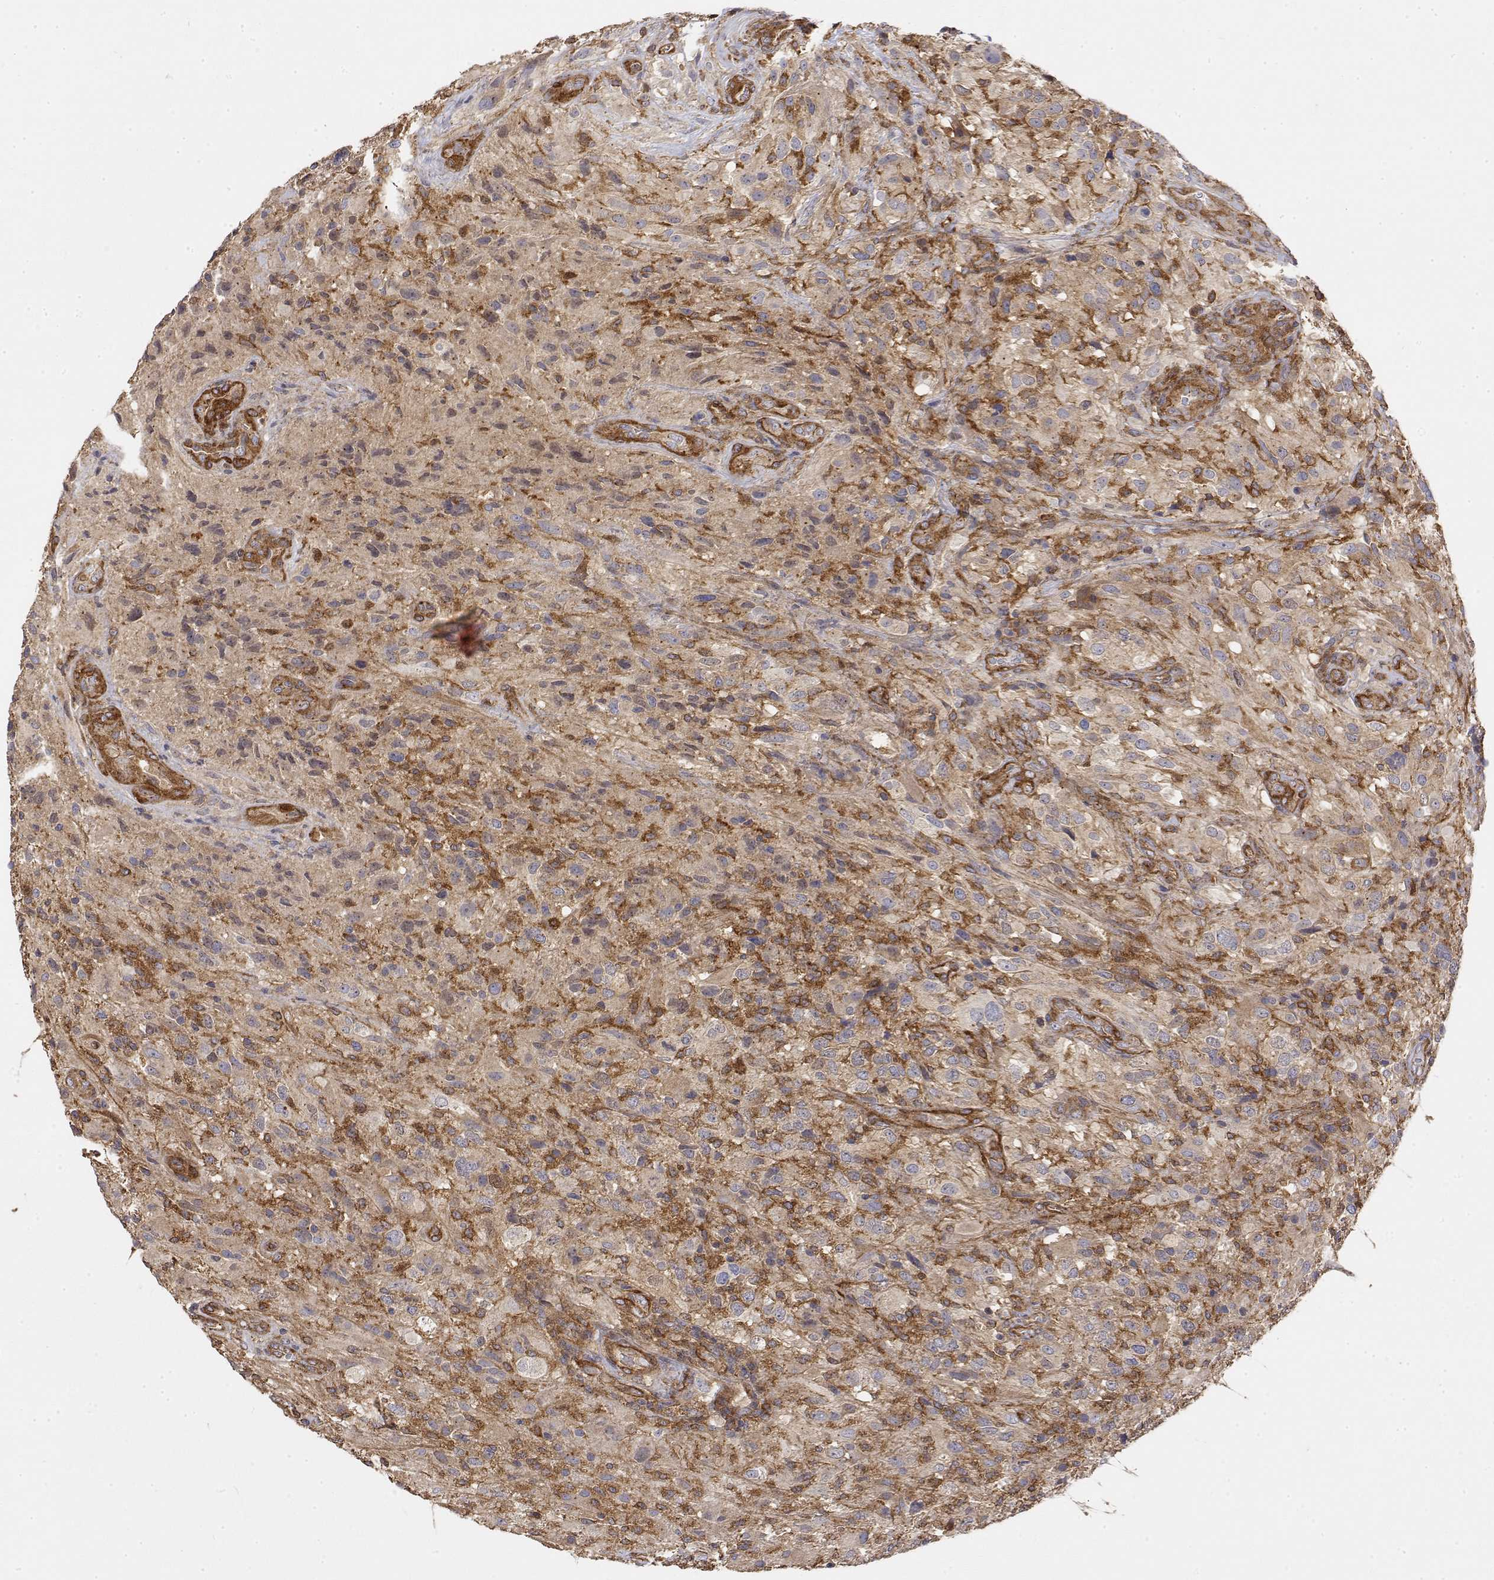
{"staining": {"intensity": "negative", "quantity": "none", "location": "none"}, "tissue": "glioma", "cell_type": "Tumor cells", "image_type": "cancer", "snomed": [{"axis": "morphology", "description": "Glioma, malignant, High grade"}, {"axis": "topography", "description": "Brain"}], "caption": "This is a micrograph of immunohistochemistry staining of glioma, which shows no positivity in tumor cells.", "gene": "PACSIN2", "patient": {"sex": "male", "age": 53}}